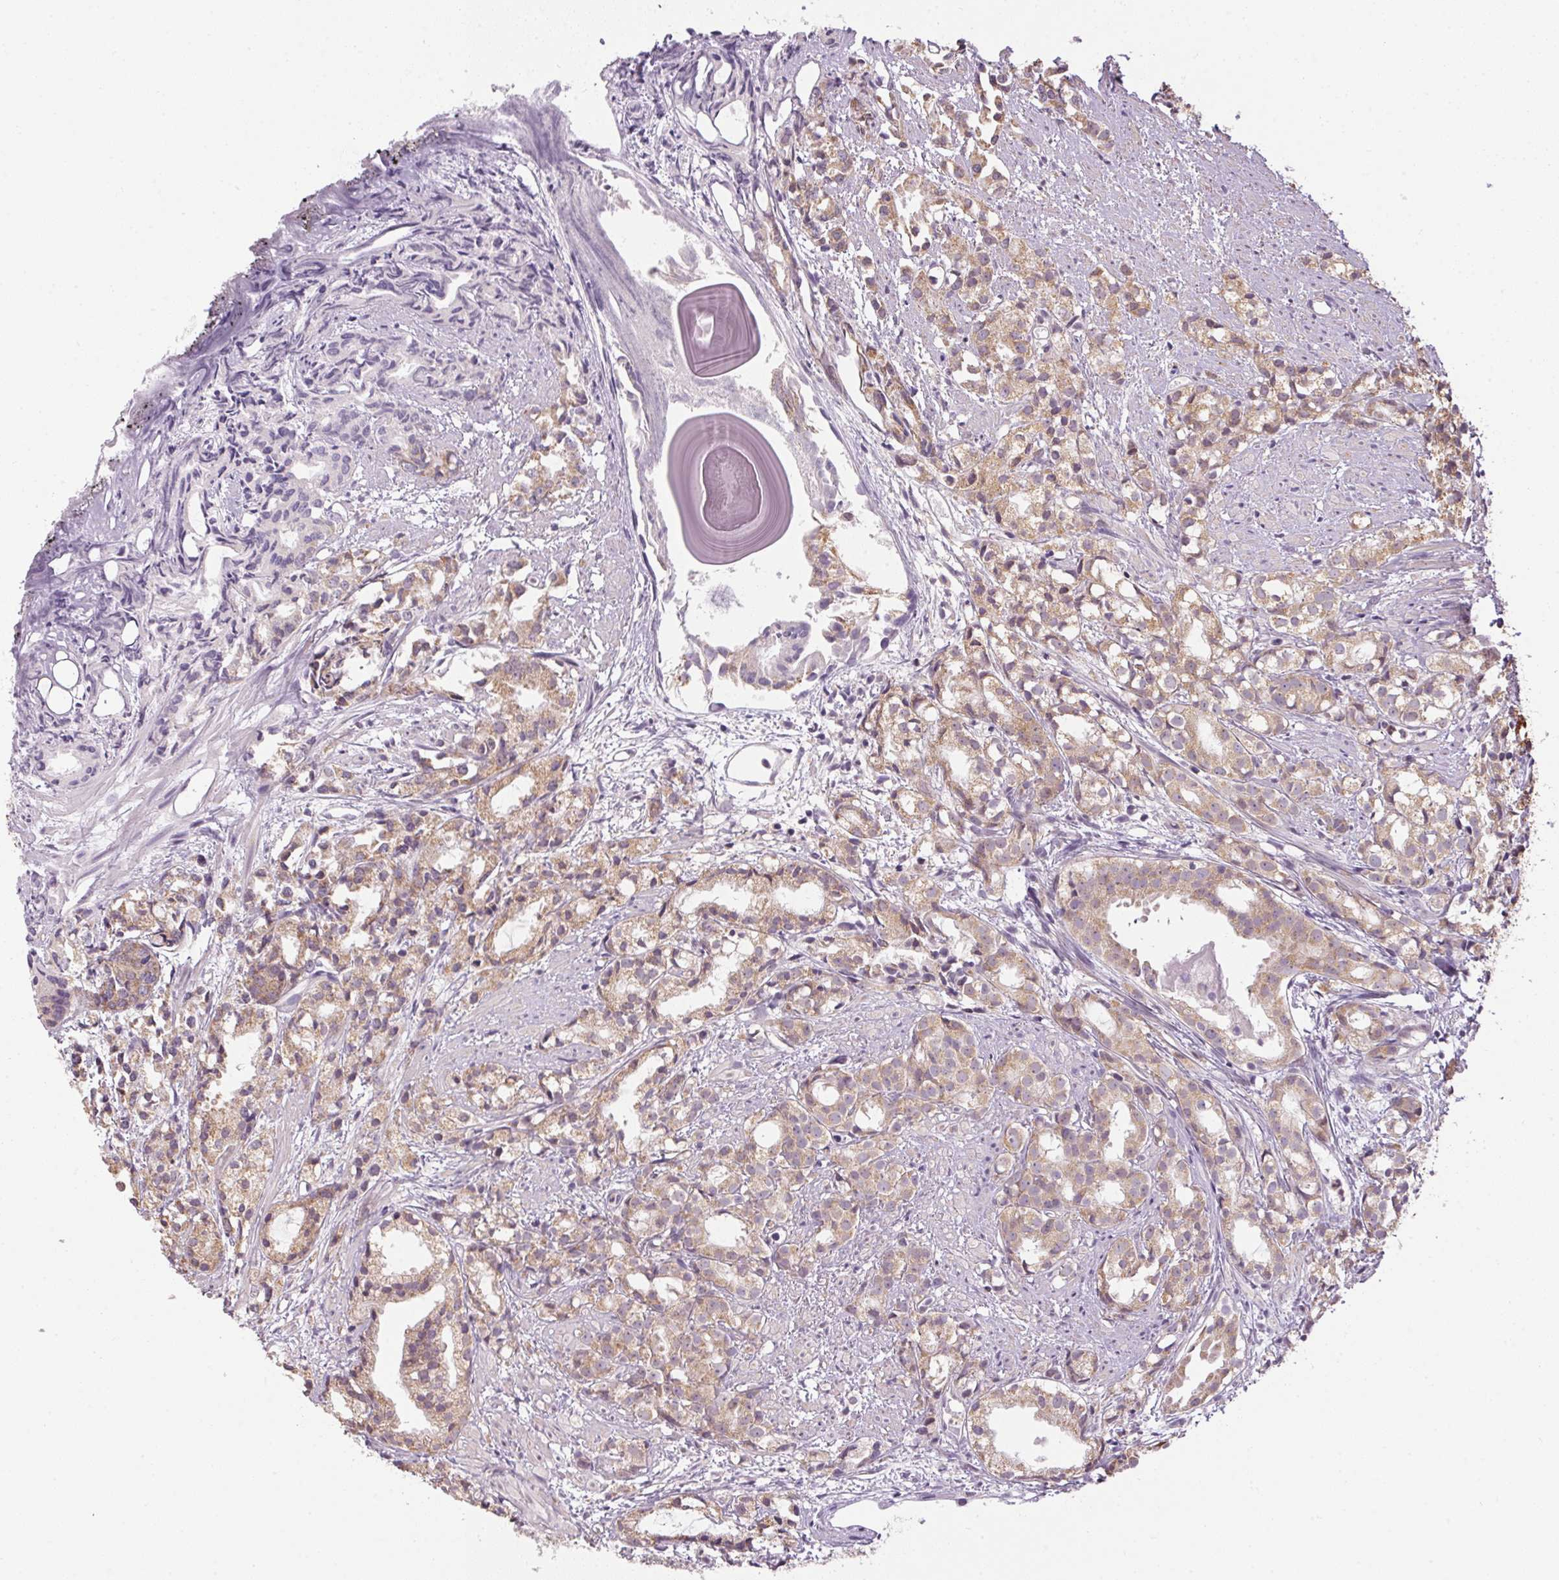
{"staining": {"intensity": "moderate", "quantity": "25%-75%", "location": "cytoplasmic/membranous"}, "tissue": "prostate cancer", "cell_type": "Tumor cells", "image_type": "cancer", "snomed": [{"axis": "morphology", "description": "Adenocarcinoma, High grade"}, {"axis": "topography", "description": "Prostate"}], "caption": "Protein positivity by immunohistochemistry exhibits moderate cytoplasmic/membranous staining in about 25%-75% of tumor cells in high-grade adenocarcinoma (prostate).", "gene": "SC5D", "patient": {"sex": "male", "age": 79}}